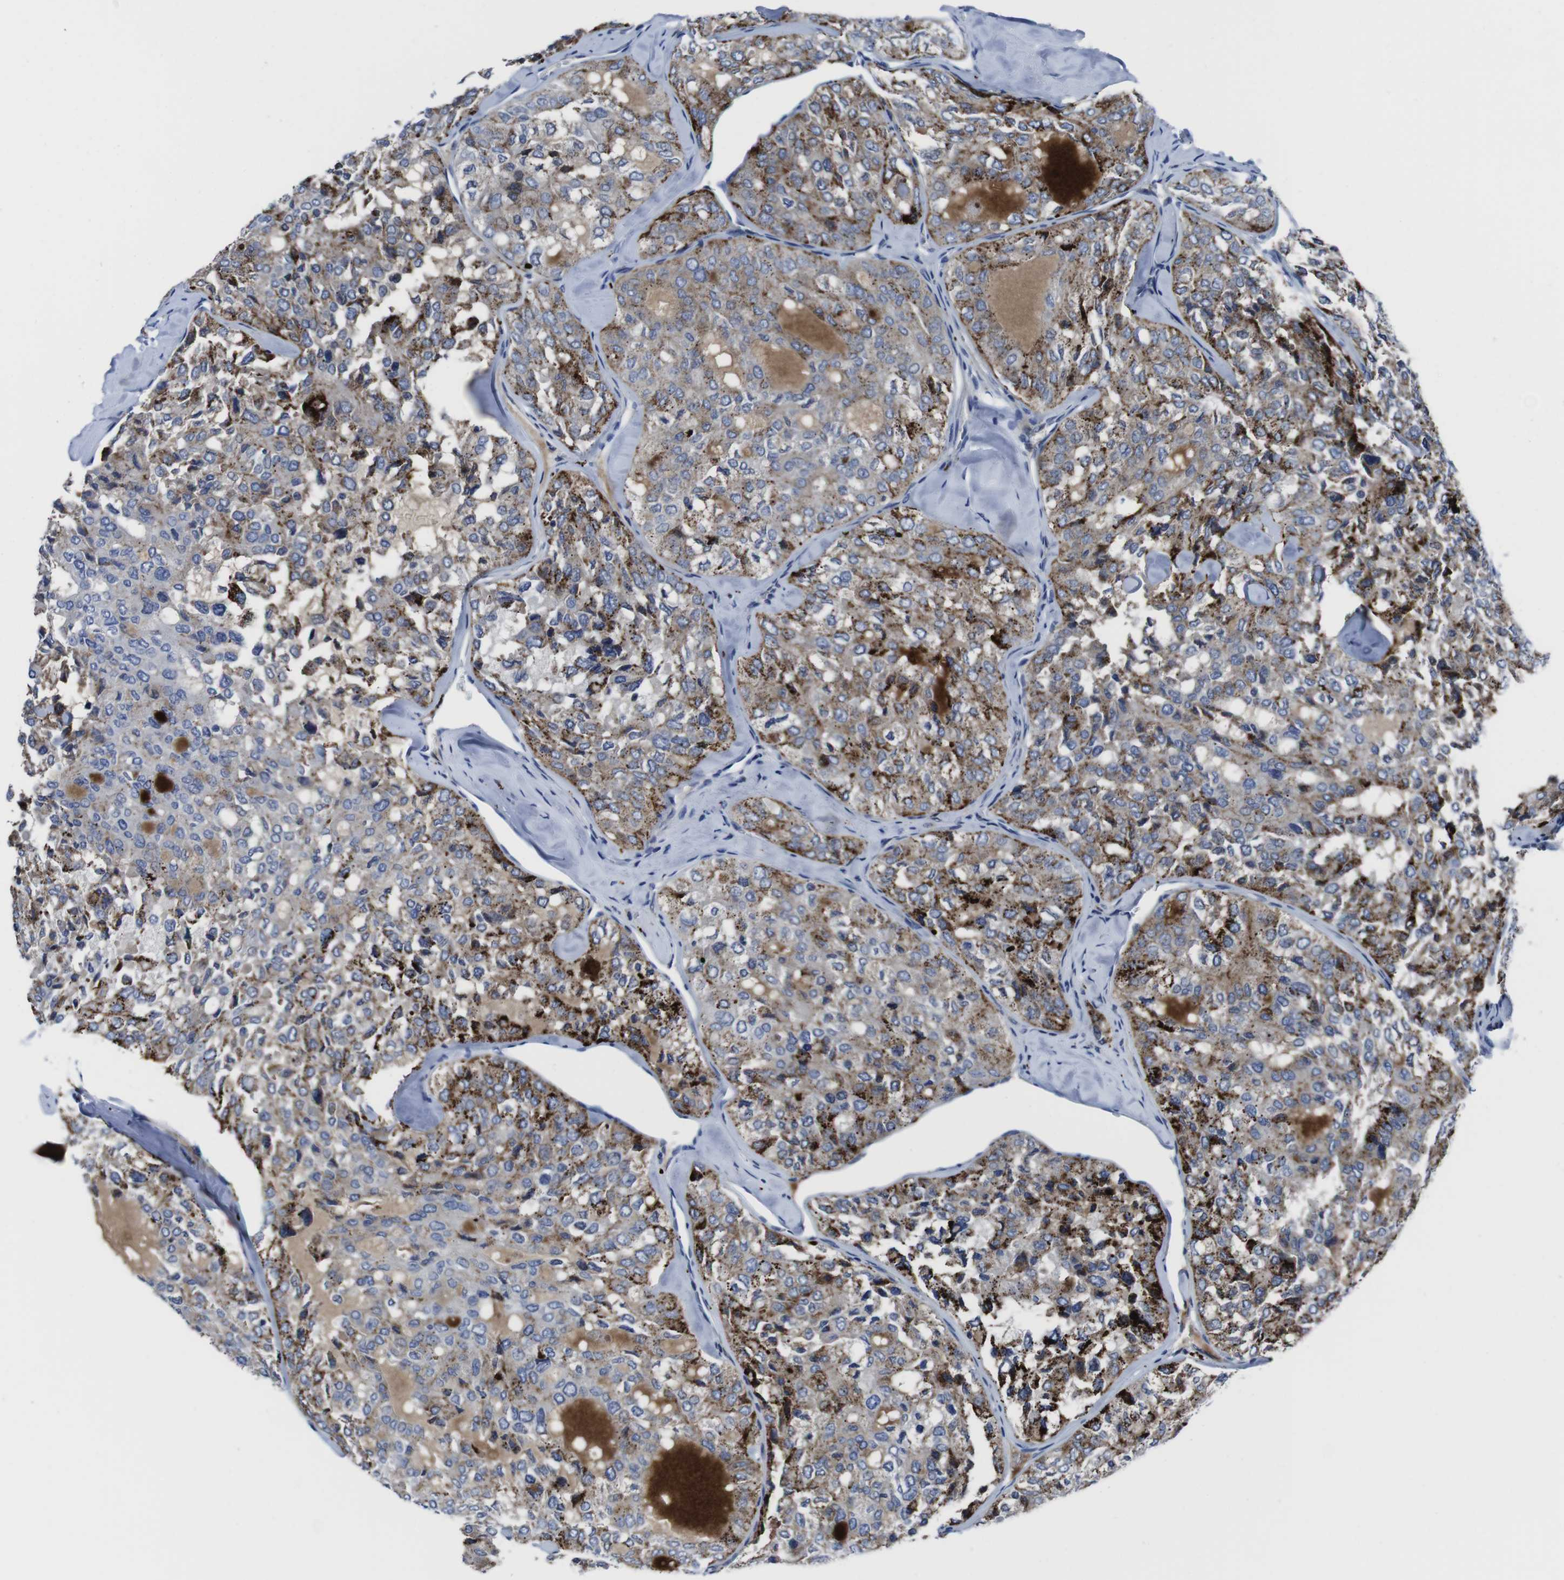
{"staining": {"intensity": "moderate", "quantity": ">75%", "location": "cytoplasmic/membranous"}, "tissue": "thyroid cancer", "cell_type": "Tumor cells", "image_type": "cancer", "snomed": [{"axis": "morphology", "description": "Follicular adenoma carcinoma, NOS"}, {"axis": "topography", "description": "Thyroid gland"}], "caption": "A brown stain shows moderate cytoplasmic/membranous expression of a protein in human follicular adenoma carcinoma (thyroid) tumor cells. The protein is stained brown, and the nuclei are stained in blue (DAB IHC with brightfield microscopy, high magnification).", "gene": "EIF4A1", "patient": {"sex": "male", "age": 75}}